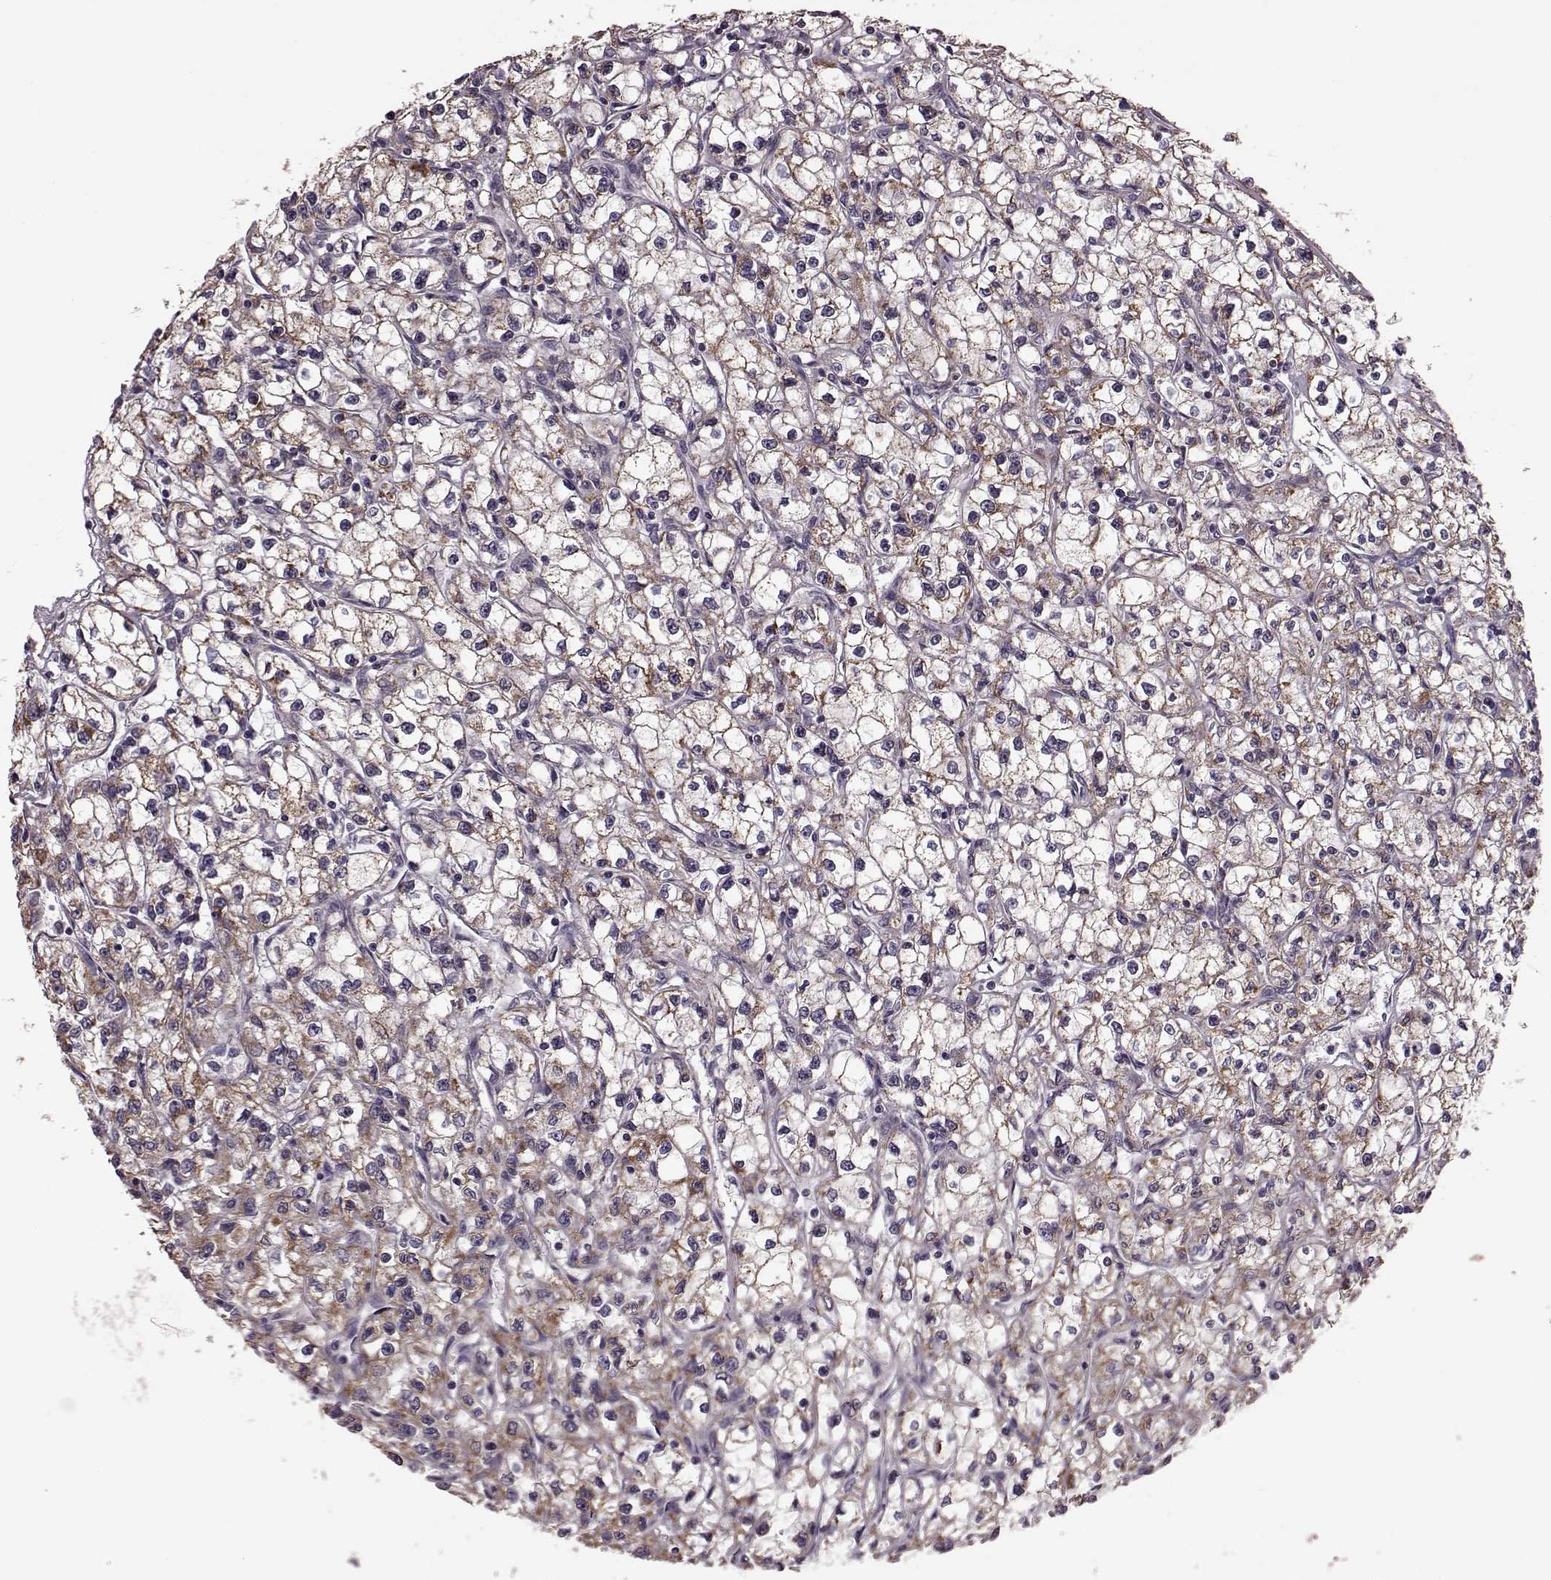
{"staining": {"intensity": "moderate", "quantity": ">75%", "location": "cytoplasmic/membranous"}, "tissue": "renal cancer", "cell_type": "Tumor cells", "image_type": "cancer", "snomed": [{"axis": "morphology", "description": "Adenocarcinoma, NOS"}, {"axis": "topography", "description": "Kidney"}], "caption": "Adenocarcinoma (renal) stained with DAB (3,3'-diaminobenzidine) IHC displays medium levels of moderate cytoplasmic/membranous expression in about >75% of tumor cells. (DAB (3,3'-diaminobenzidine) = brown stain, brightfield microscopy at high magnification).", "gene": "PUDP", "patient": {"sex": "male", "age": 67}}